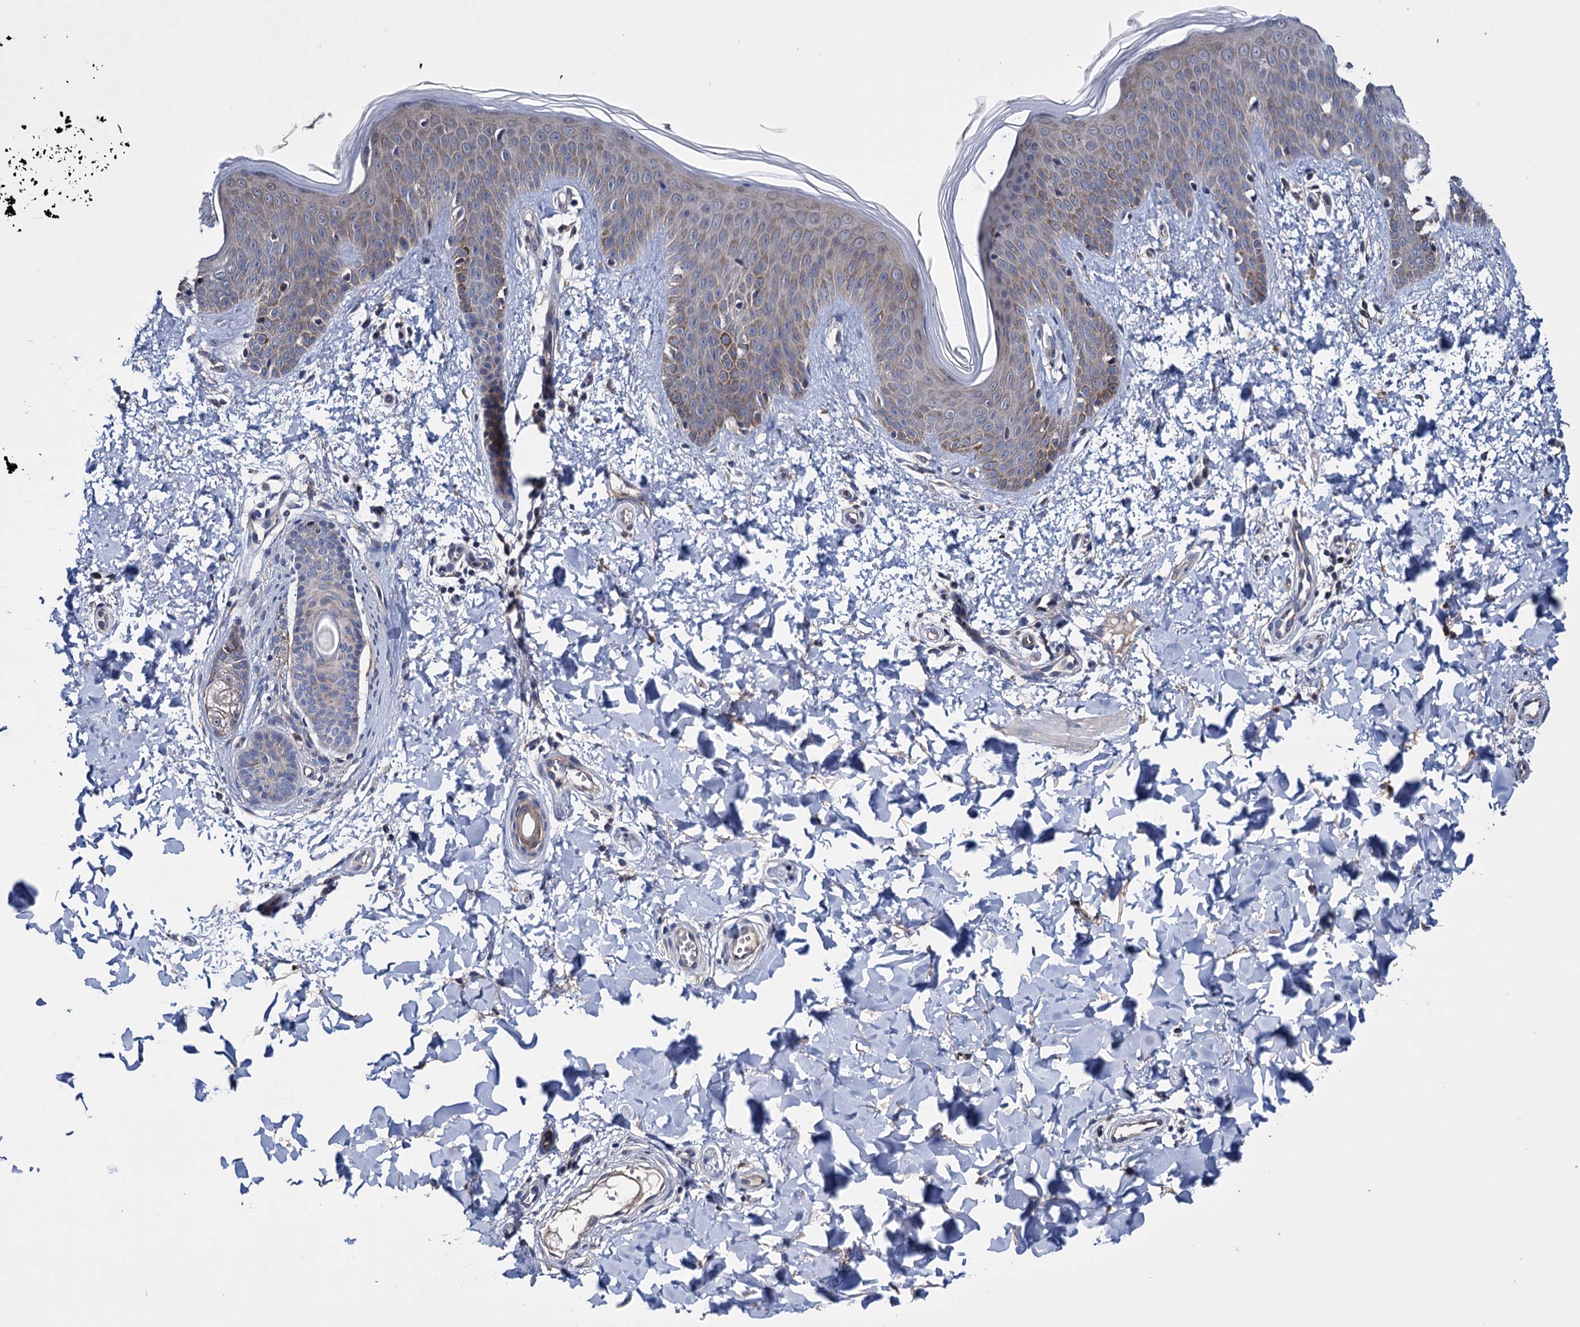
{"staining": {"intensity": "negative", "quantity": "none", "location": "none"}, "tissue": "skin", "cell_type": "Fibroblasts", "image_type": "normal", "snomed": [{"axis": "morphology", "description": "Normal tissue, NOS"}, {"axis": "topography", "description": "Skin"}], "caption": "Protein analysis of unremarkable skin displays no significant expression in fibroblasts. Brightfield microscopy of immunohistochemistry (IHC) stained with DAB (brown) and hematoxylin (blue), captured at high magnification.", "gene": "EYA4", "patient": {"sex": "male", "age": 36}}